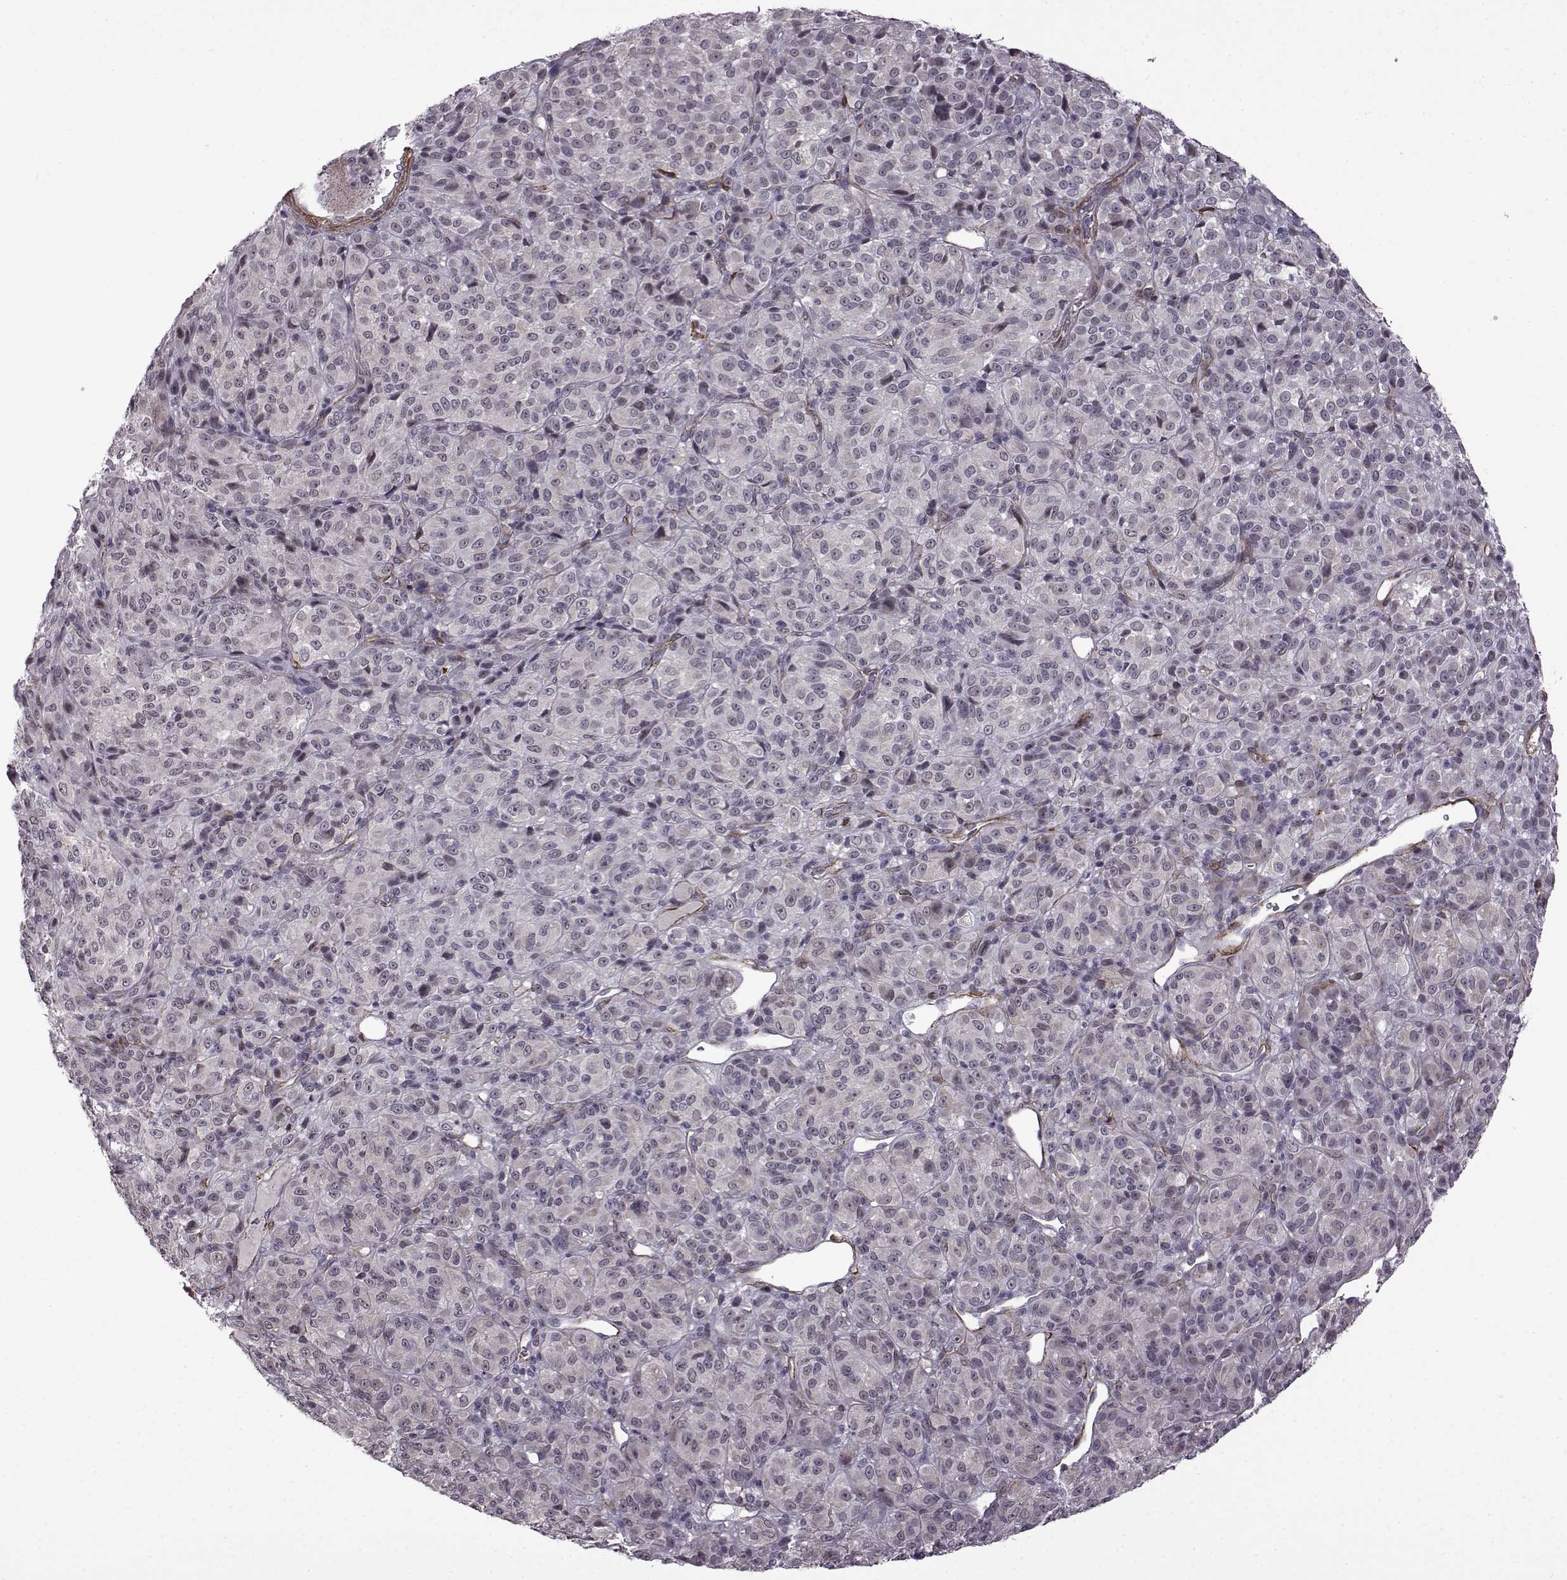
{"staining": {"intensity": "negative", "quantity": "none", "location": "none"}, "tissue": "melanoma", "cell_type": "Tumor cells", "image_type": "cancer", "snomed": [{"axis": "morphology", "description": "Malignant melanoma, Metastatic site"}, {"axis": "topography", "description": "Brain"}], "caption": "Melanoma stained for a protein using IHC reveals no positivity tumor cells.", "gene": "SYNPO2", "patient": {"sex": "female", "age": 56}}